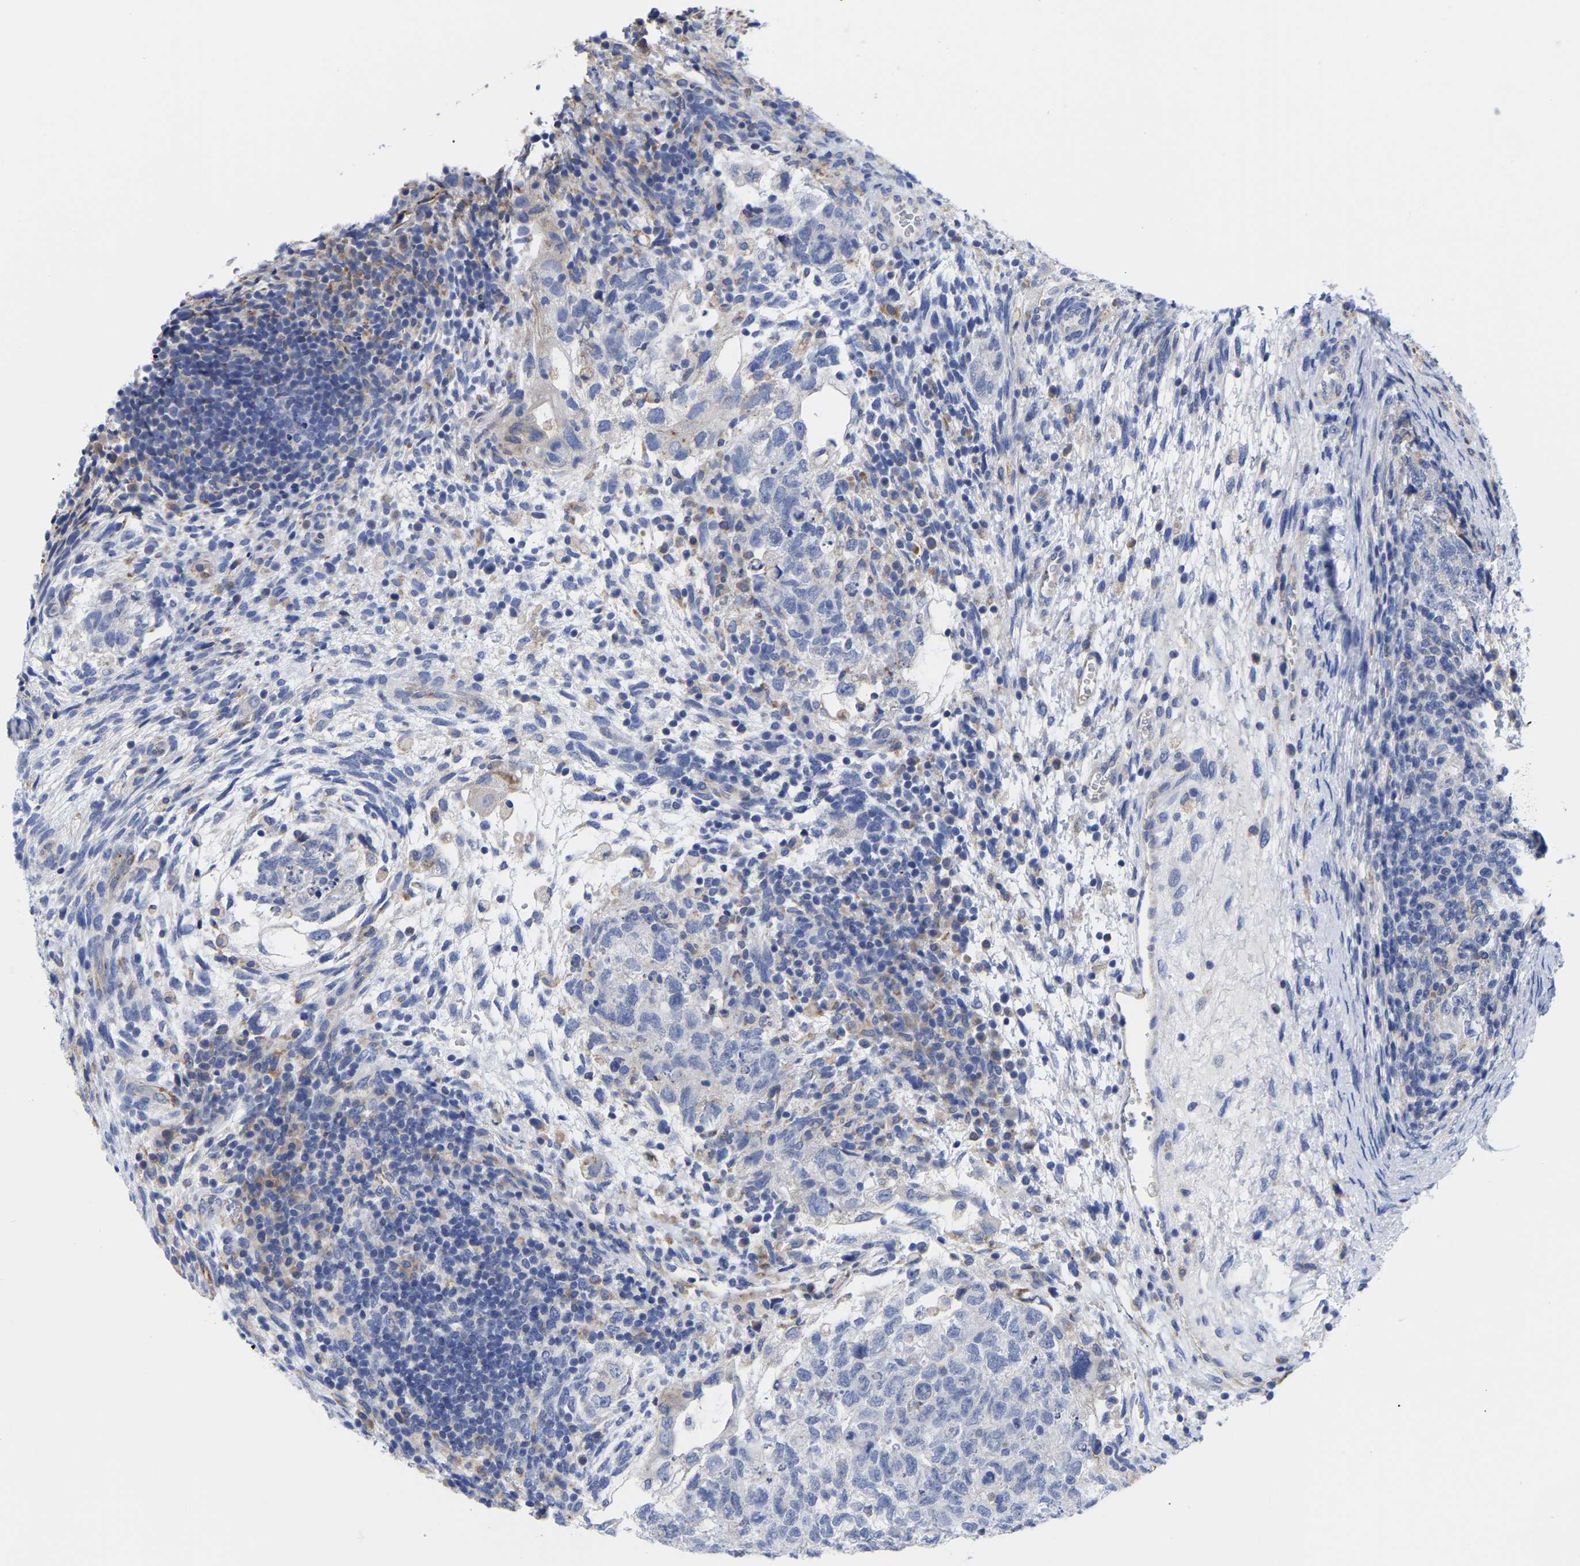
{"staining": {"intensity": "negative", "quantity": "none", "location": "none"}, "tissue": "testis cancer", "cell_type": "Tumor cells", "image_type": "cancer", "snomed": [{"axis": "morphology", "description": "Carcinoma, Embryonal, NOS"}, {"axis": "topography", "description": "Testis"}], "caption": "Immunohistochemistry image of neoplastic tissue: human testis cancer stained with DAB (3,3'-diaminobenzidine) reveals no significant protein expression in tumor cells.", "gene": "CFAP298", "patient": {"sex": "male", "age": 36}}